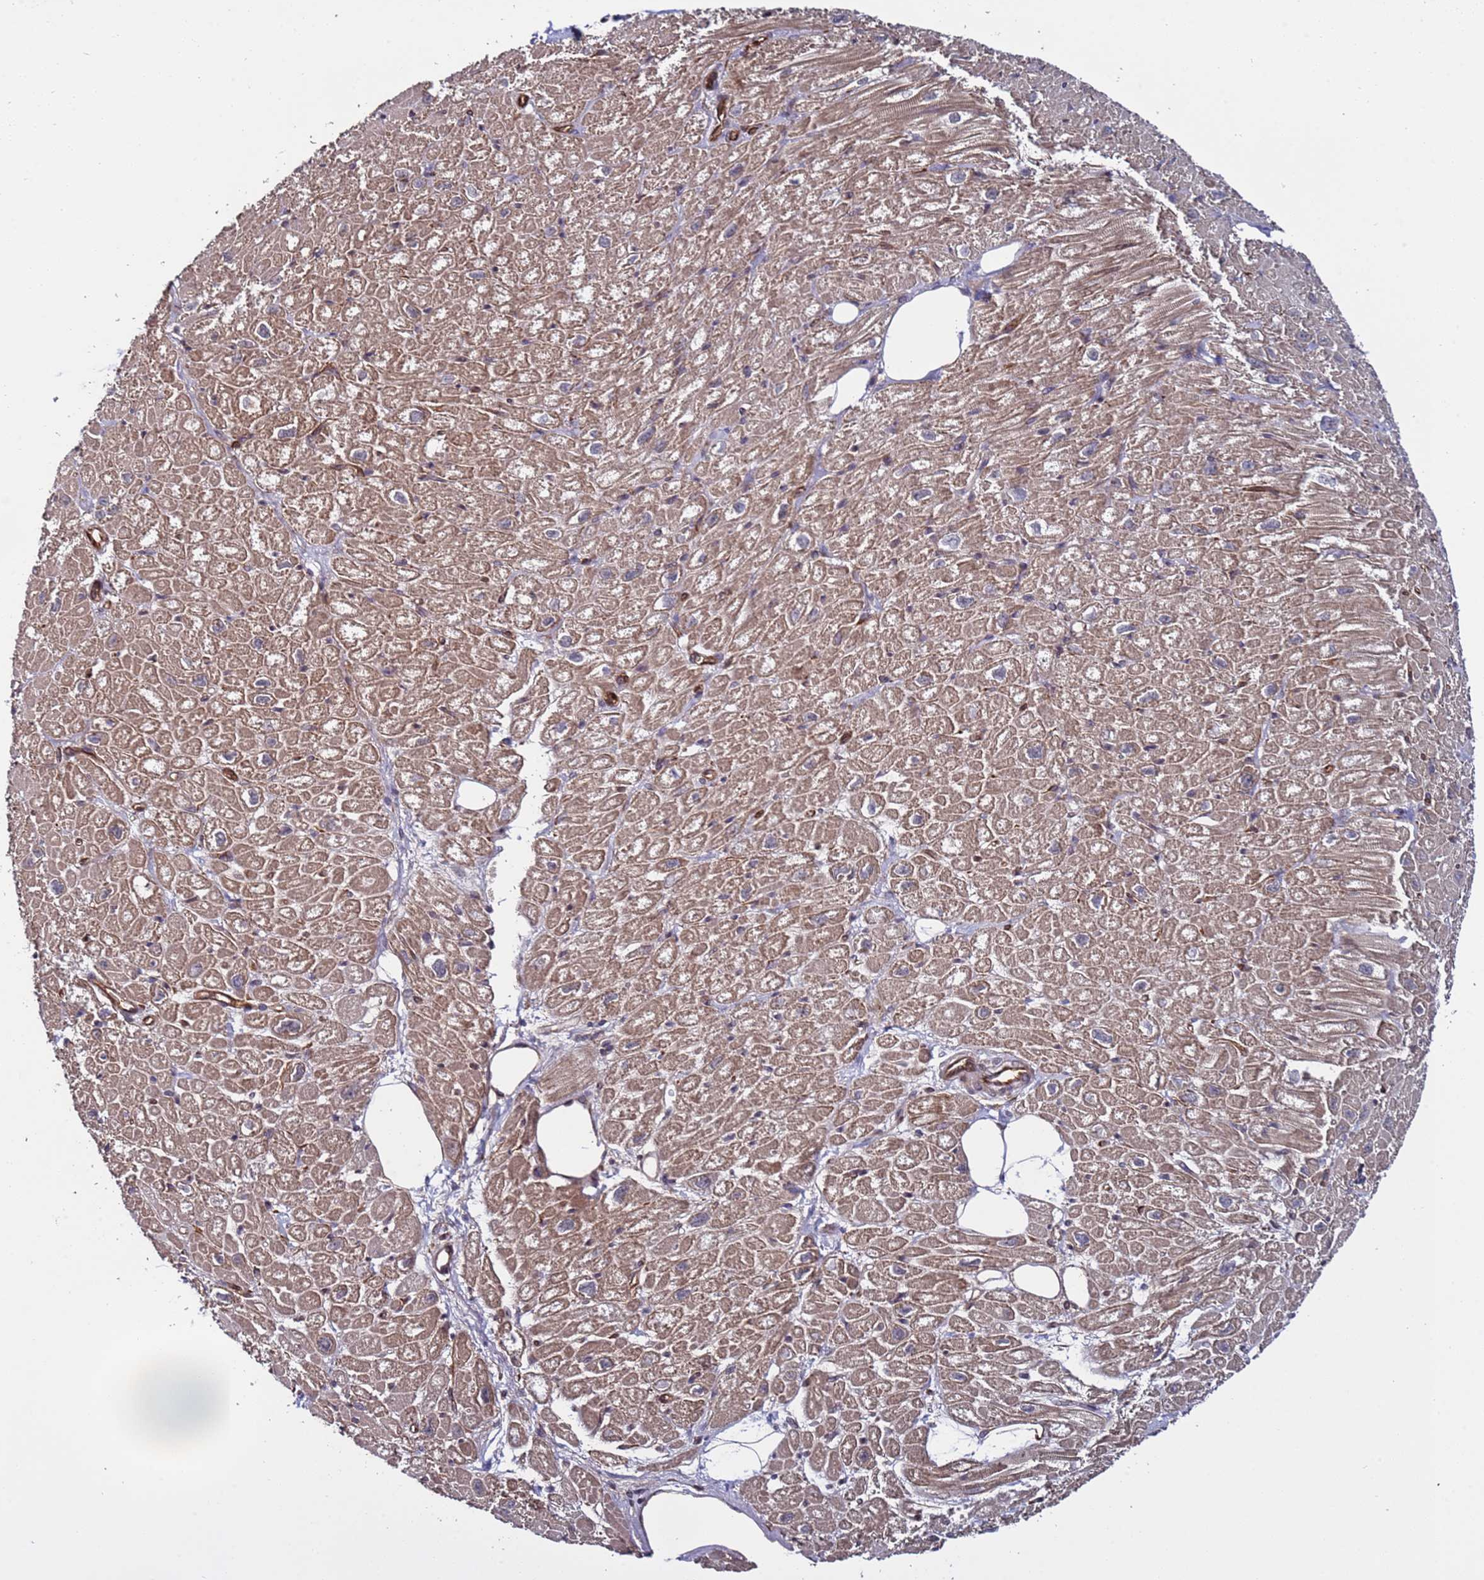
{"staining": {"intensity": "moderate", "quantity": "25%-75%", "location": "cytoplasmic/membranous"}, "tissue": "heart muscle", "cell_type": "Cardiomyocytes", "image_type": "normal", "snomed": [{"axis": "morphology", "description": "Normal tissue, NOS"}, {"axis": "topography", "description": "Heart"}], "caption": "An immunohistochemistry (IHC) histopathology image of unremarkable tissue is shown. Protein staining in brown highlights moderate cytoplasmic/membranous positivity in heart muscle within cardiomyocytes. (Stains: DAB in brown, nuclei in blue, Microscopy: brightfield microscopy at high magnification).", "gene": "POLR2D", "patient": {"sex": "male", "age": 50}}